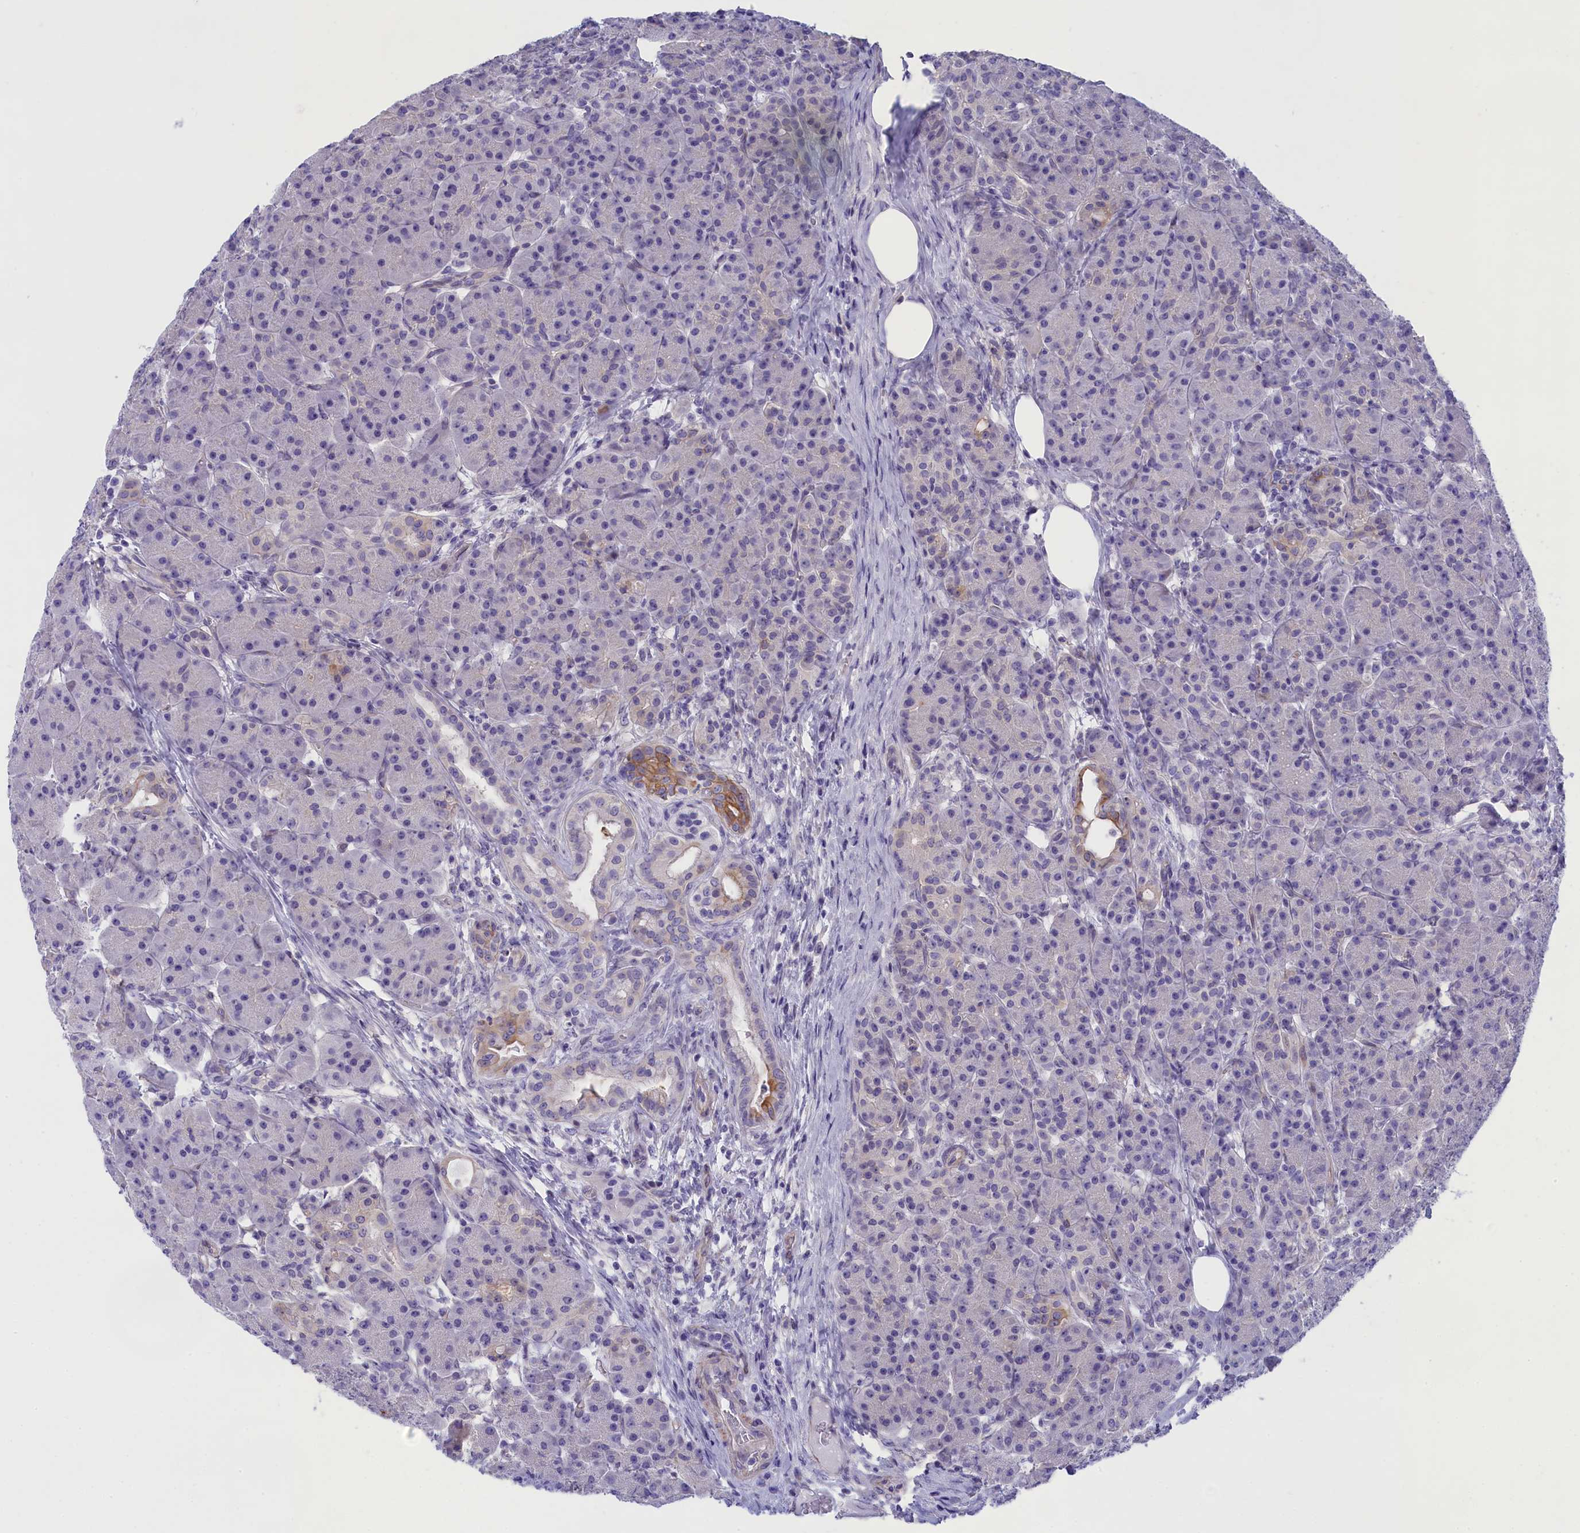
{"staining": {"intensity": "moderate", "quantity": "<25%", "location": "cytoplasmic/membranous"}, "tissue": "pancreas", "cell_type": "Exocrine glandular cells", "image_type": "normal", "snomed": [{"axis": "morphology", "description": "Normal tissue, NOS"}, {"axis": "topography", "description": "Pancreas"}], "caption": "Brown immunohistochemical staining in normal human pancreas displays moderate cytoplasmic/membranous expression in about <25% of exocrine glandular cells.", "gene": "TACSTD2", "patient": {"sex": "male", "age": 63}}